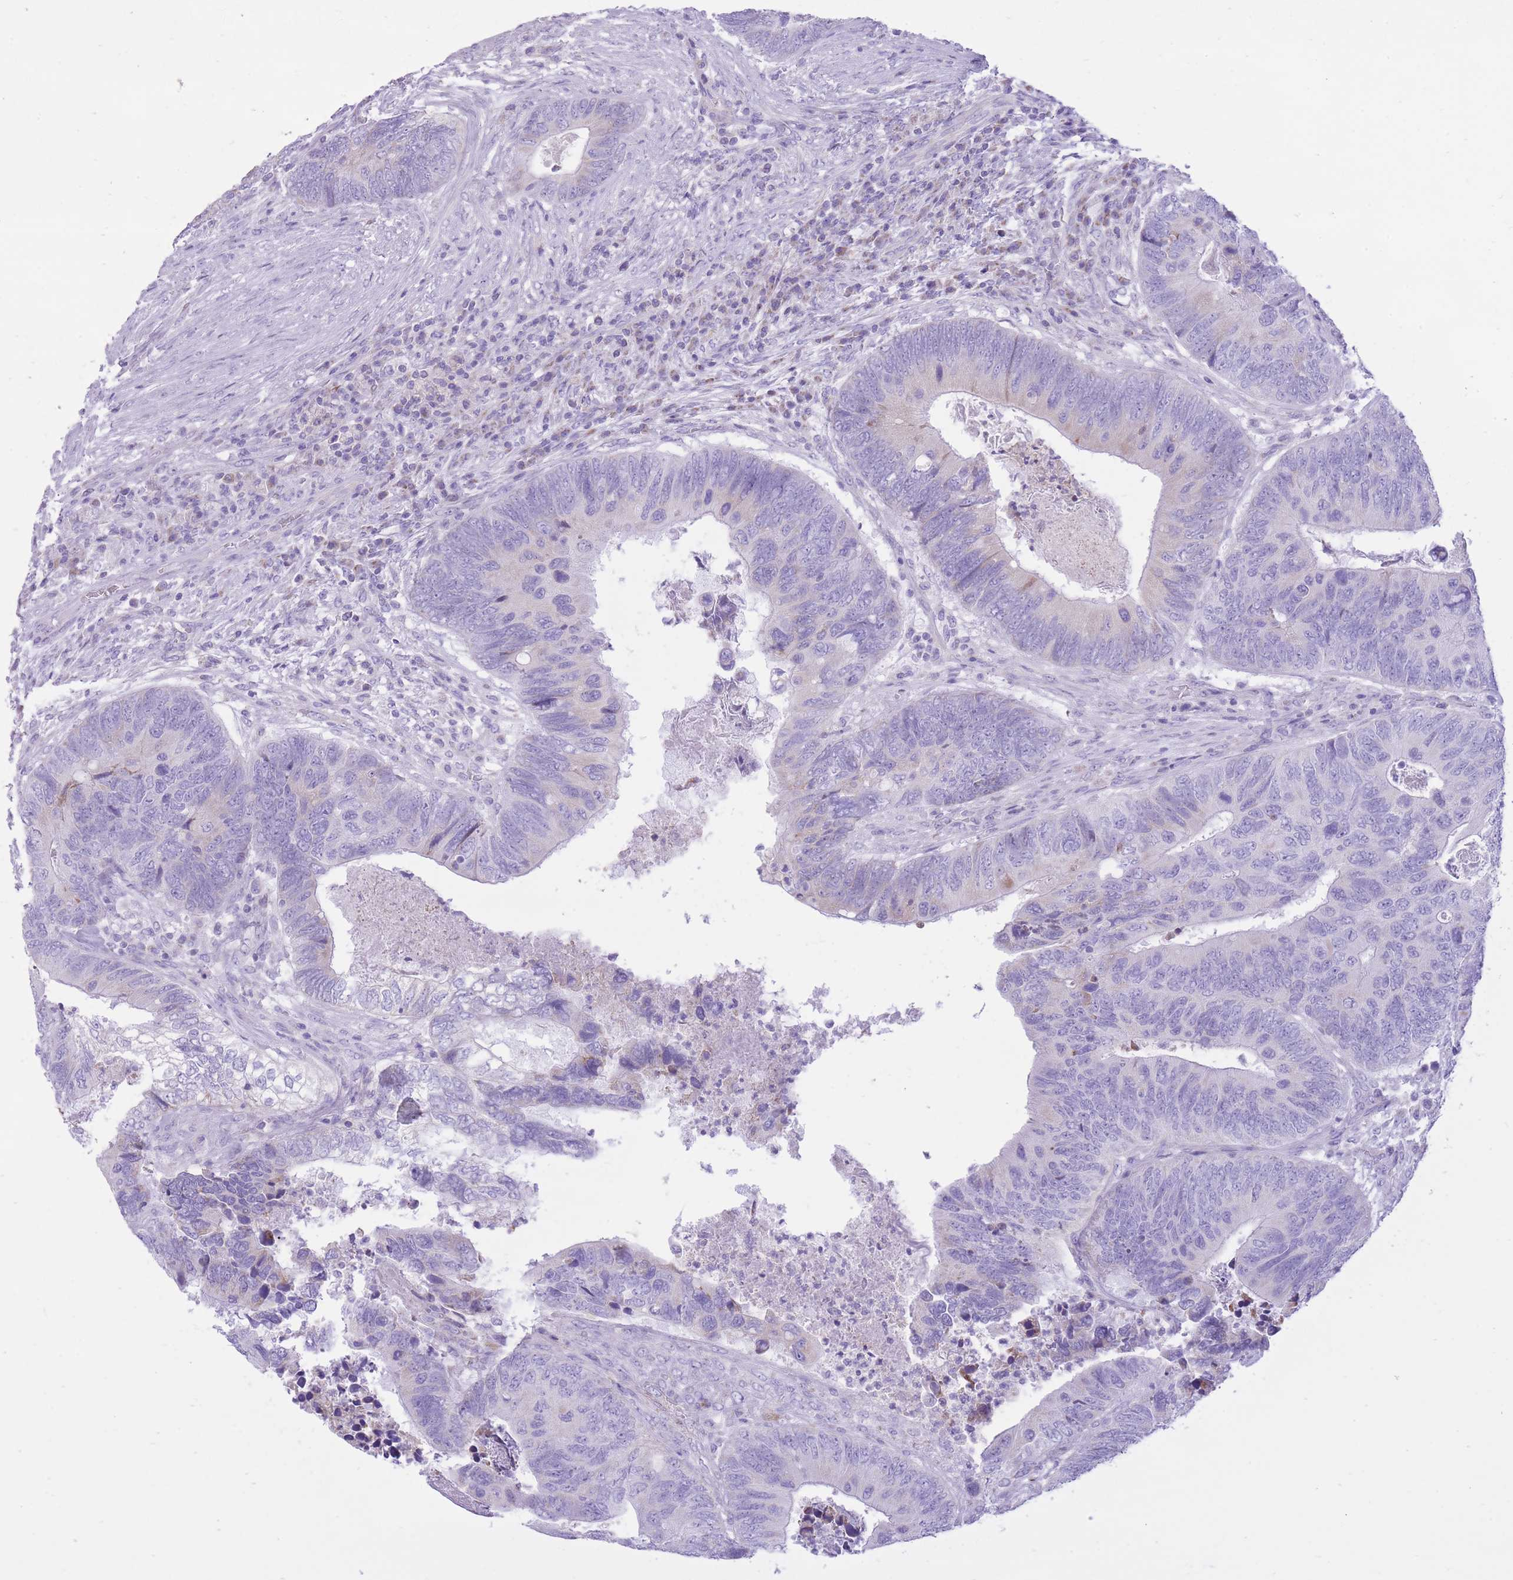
{"staining": {"intensity": "negative", "quantity": "none", "location": "none"}, "tissue": "colorectal cancer", "cell_type": "Tumor cells", "image_type": "cancer", "snomed": [{"axis": "morphology", "description": "Adenocarcinoma, NOS"}, {"axis": "topography", "description": "Colon"}], "caption": "Immunohistochemical staining of colorectal adenocarcinoma exhibits no significant positivity in tumor cells.", "gene": "SLC4A4", "patient": {"sex": "female", "age": 67}}